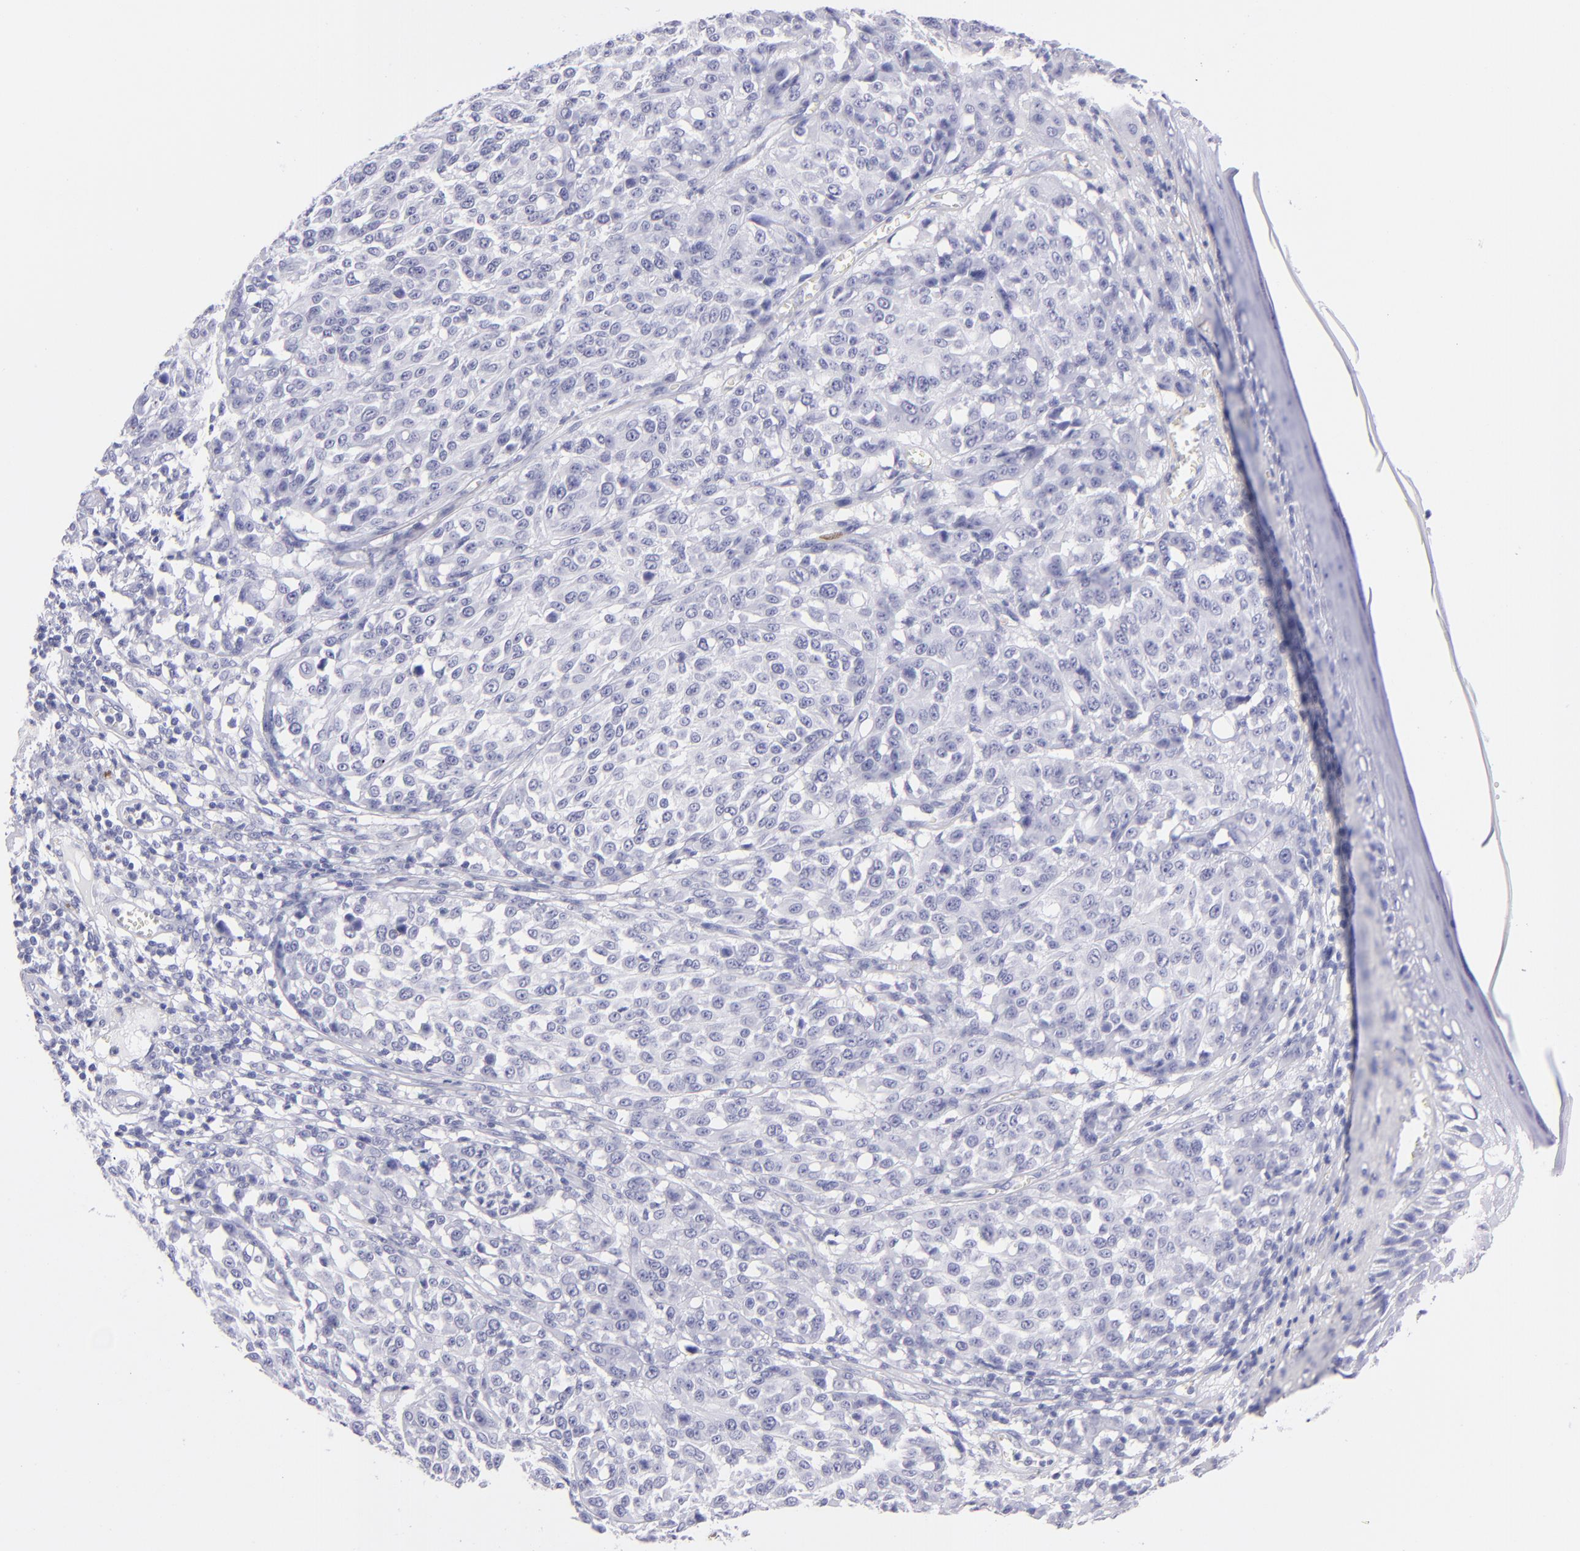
{"staining": {"intensity": "negative", "quantity": "none", "location": "none"}, "tissue": "melanoma", "cell_type": "Tumor cells", "image_type": "cancer", "snomed": [{"axis": "morphology", "description": "Malignant melanoma, NOS"}, {"axis": "topography", "description": "Skin"}], "caption": "Immunohistochemistry photomicrograph of neoplastic tissue: malignant melanoma stained with DAB (3,3'-diaminobenzidine) shows no significant protein expression in tumor cells. (Brightfield microscopy of DAB immunohistochemistry at high magnification).", "gene": "PRPH", "patient": {"sex": "female", "age": 49}}